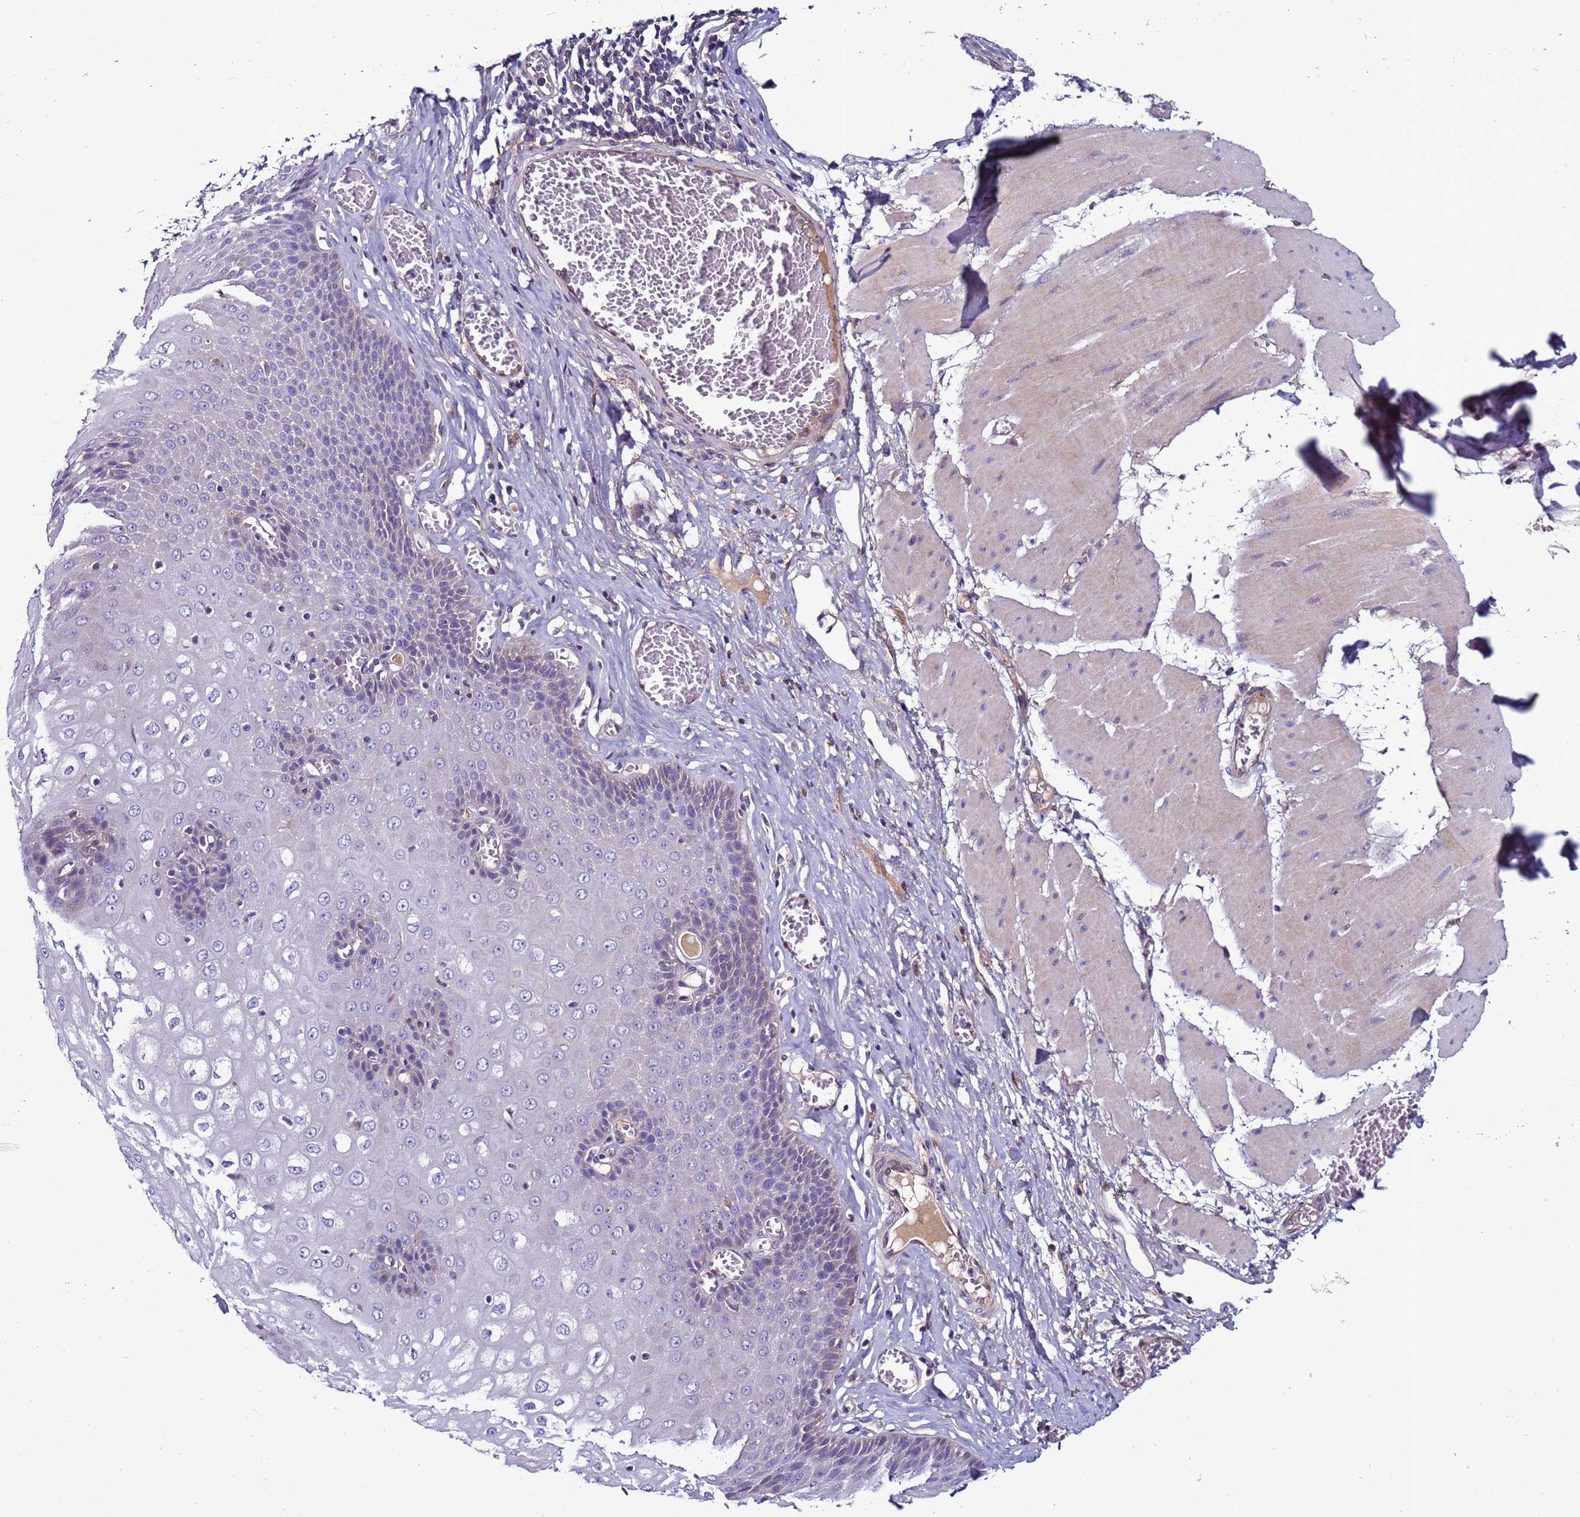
{"staining": {"intensity": "negative", "quantity": "none", "location": "none"}, "tissue": "esophagus", "cell_type": "Squamous epithelial cells", "image_type": "normal", "snomed": [{"axis": "morphology", "description": "Normal tissue, NOS"}, {"axis": "topography", "description": "Esophagus"}], "caption": "Squamous epithelial cells are negative for brown protein staining in unremarkable esophagus. (DAB (3,3'-diaminobenzidine) IHC with hematoxylin counter stain).", "gene": "C8G", "patient": {"sex": "male", "age": 60}}